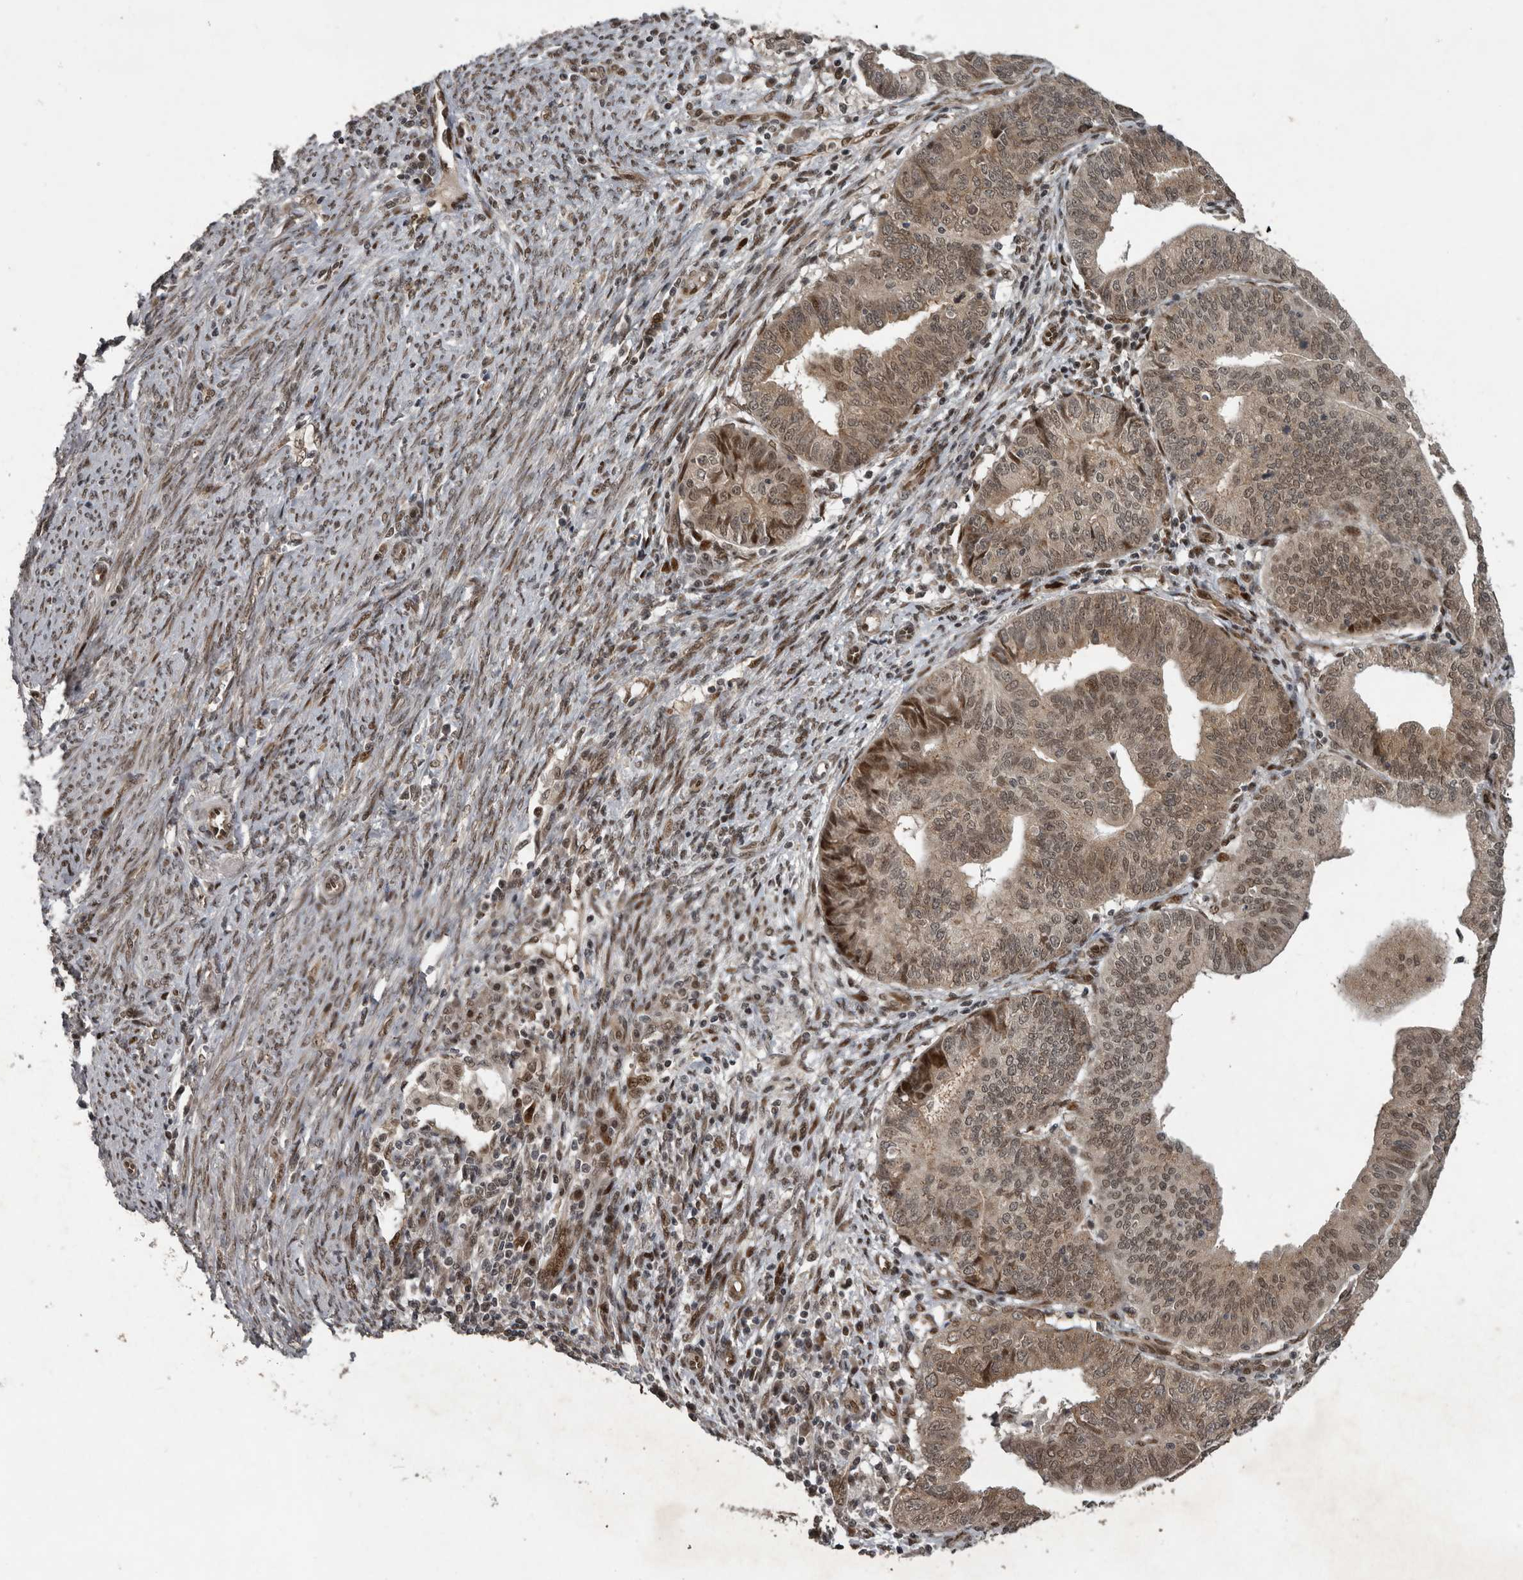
{"staining": {"intensity": "moderate", "quantity": ">75%", "location": "cytoplasmic/membranous,nuclear"}, "tissue": "endometrial cancer", "cell_type": "Tumor cells", "image_type": "cancer", "snomed": [{"axis": "morphology", "description": "Adenocarcinoma, NOS"}, {"axis": "topography", "description": "Uterus"}], "caption": "The histopathology image exhibits immunohistochemical staining of endometrial cancer. There is moderate cytoplasmic/membranous and nuclear expression is appreciated in about >75% of tumor cells.", "gene": "CDC27", "patient": {"sex": "female", "age": 77}}